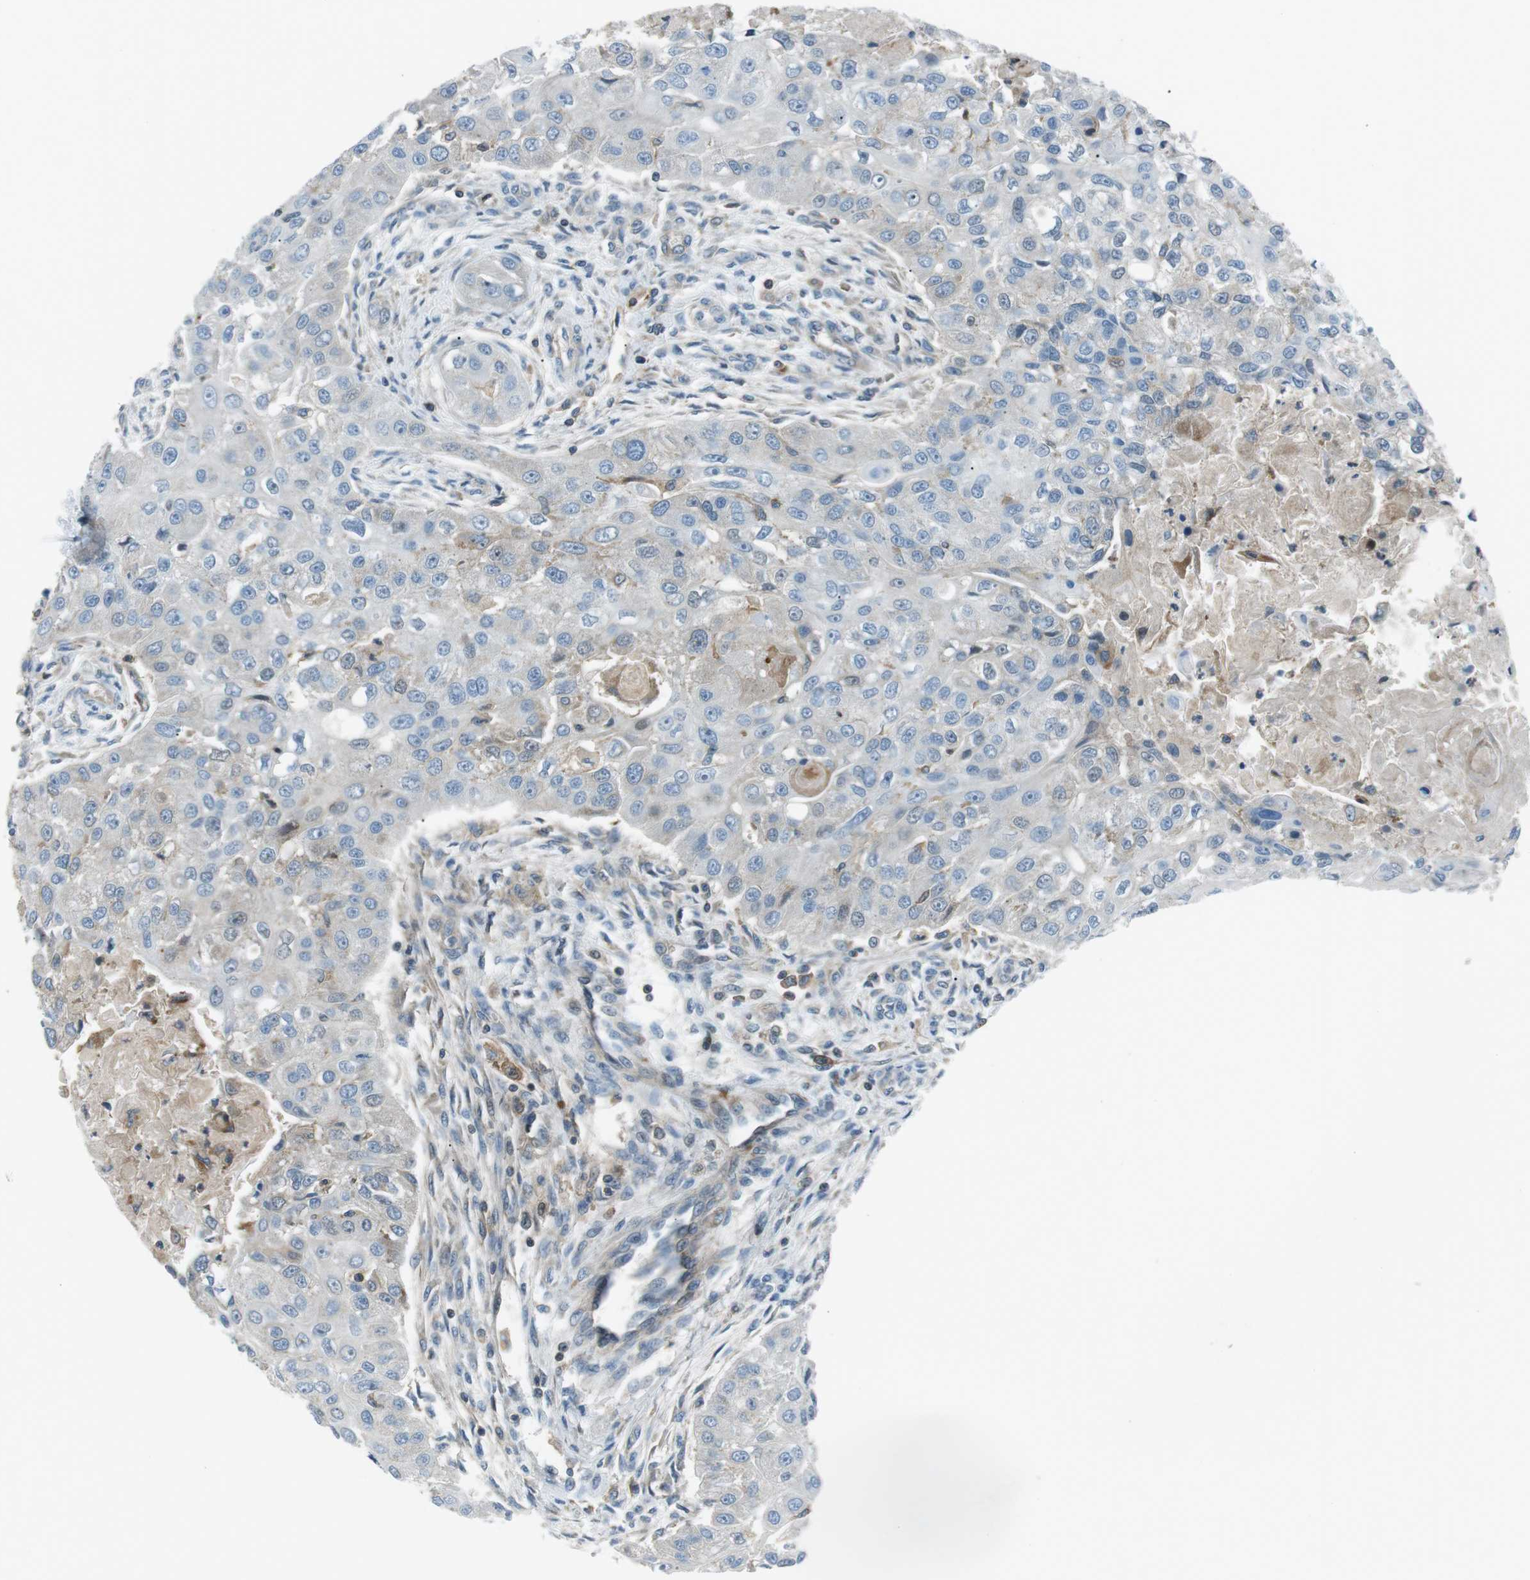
{"staining": {"intensity": "negative", "quantity": "none", "location": "none"}, "tissue": "head and neck cancer", "cell_type": "Tumor cells", "image_type": "cancer", "snomed": [{"axis": "morphology", "description": "Normal tissue, NOS"}, {"axis": "morphology", "description": "Squamous cell carcinoma, NOS"}, {"axis": "topography", "description": "Skeletal muscle"}, {"axis": "topography", "description": "Head-Neck"}], "caption": "Immunohistochemistry of human squamous cell carcinoma (head and neck) shows no positivity in tumor cells.", "gene": "ARVCF", "patient": {"sex": "male", "age": 51}}